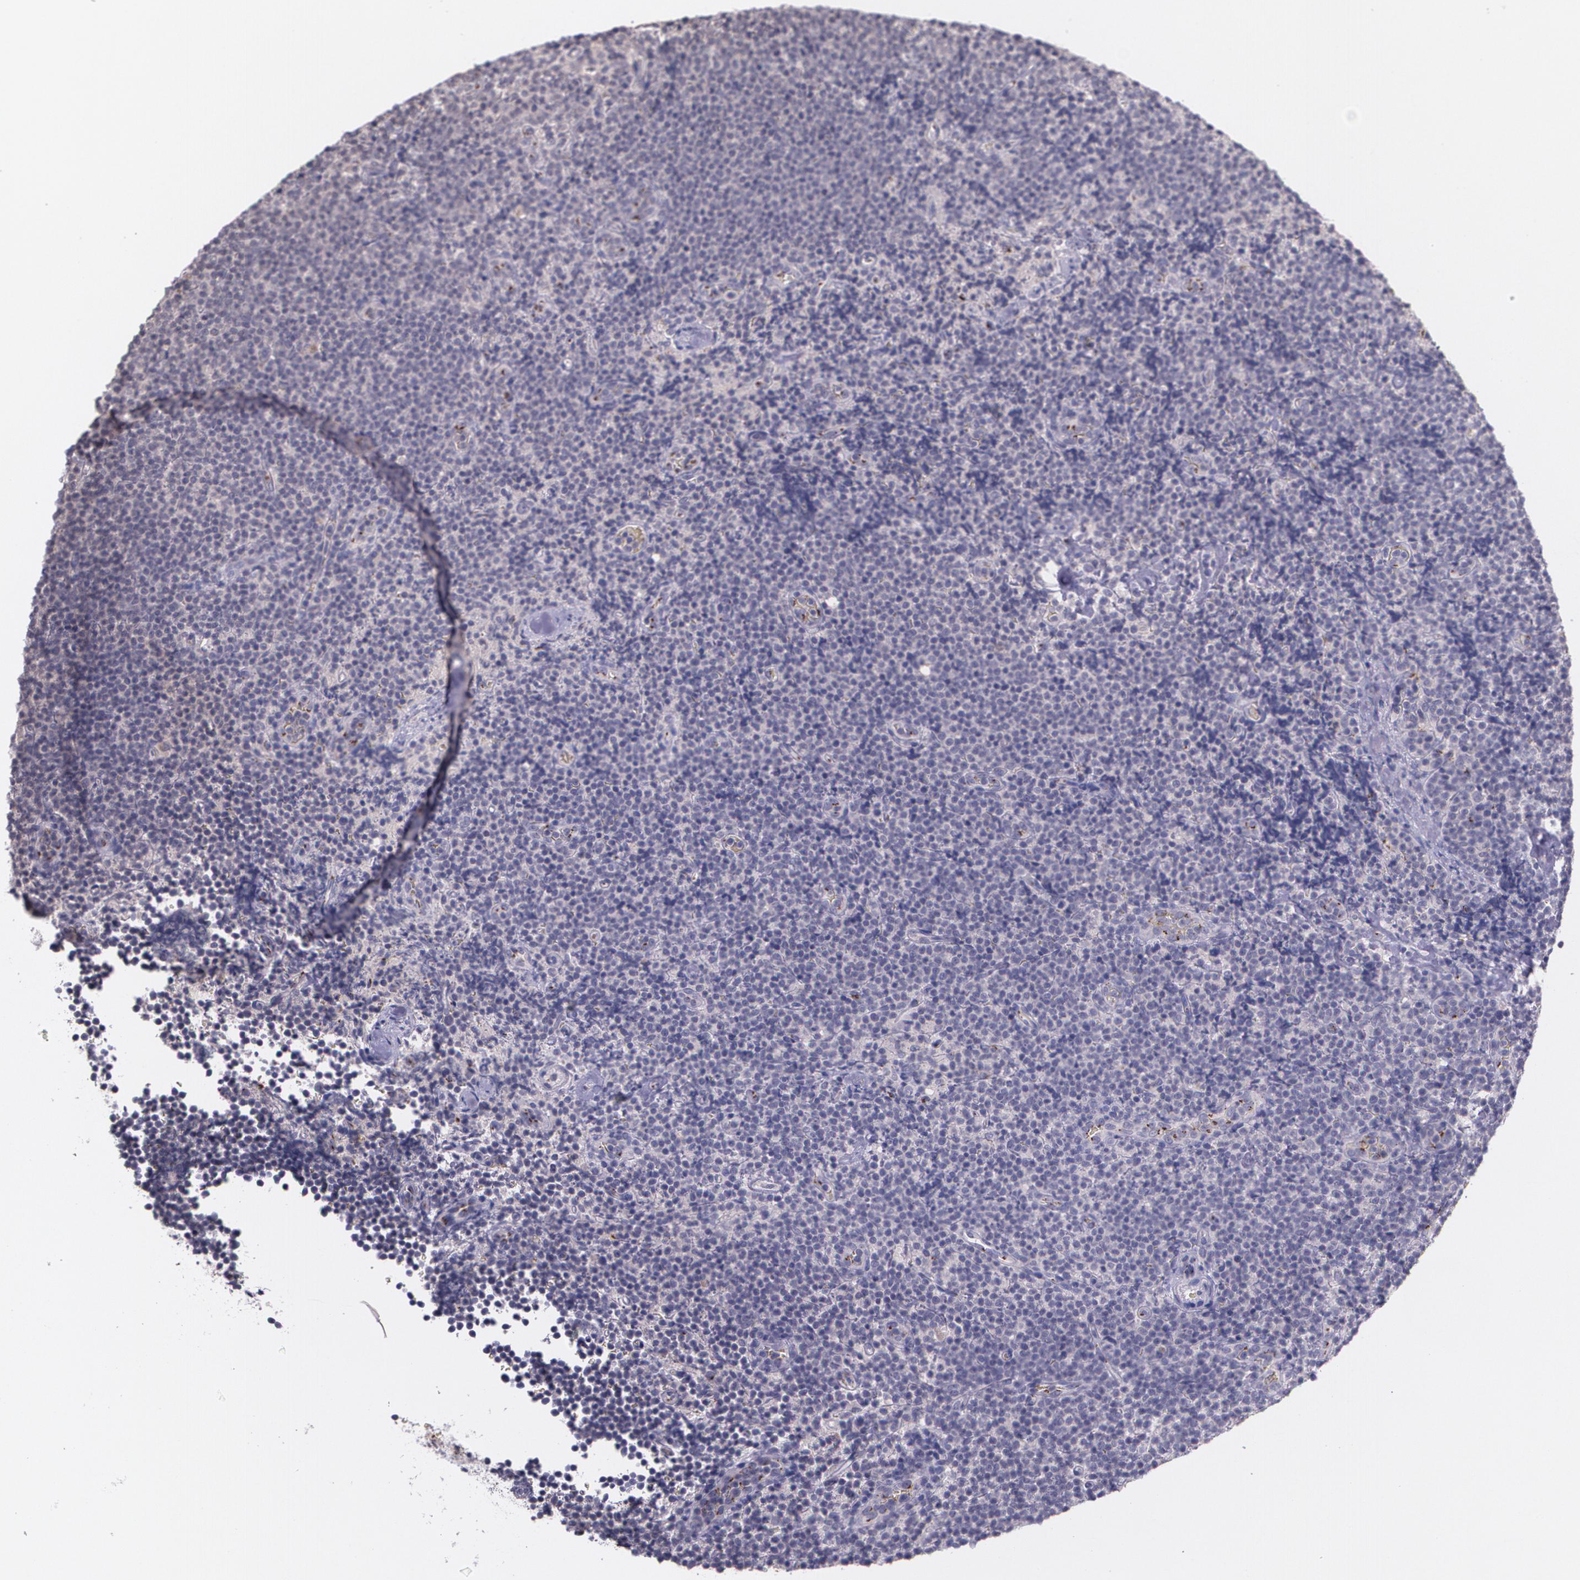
{"staining": {"intensity": "negative", "quantity": "none", "location": "none"}, "tissue": "lymphoma", "cell_type": "Tumor cells", "image_type": "cancer", "snomed": [{"axis": "morphology", "description": "Malignant lymphoma, non-Hodgkin's type, High grade"}, {"axis": "topography", "description": "Lymph node"}], "caption": "High-grade malignant lymphoma, non-Hodgkin's type was stained to show a protein in brown. There is no significant positivity in tumor cells. Nuclei are stained in blue.", "gene": "TM4SF1", "patient": {"sex": "female", "age": 58}}